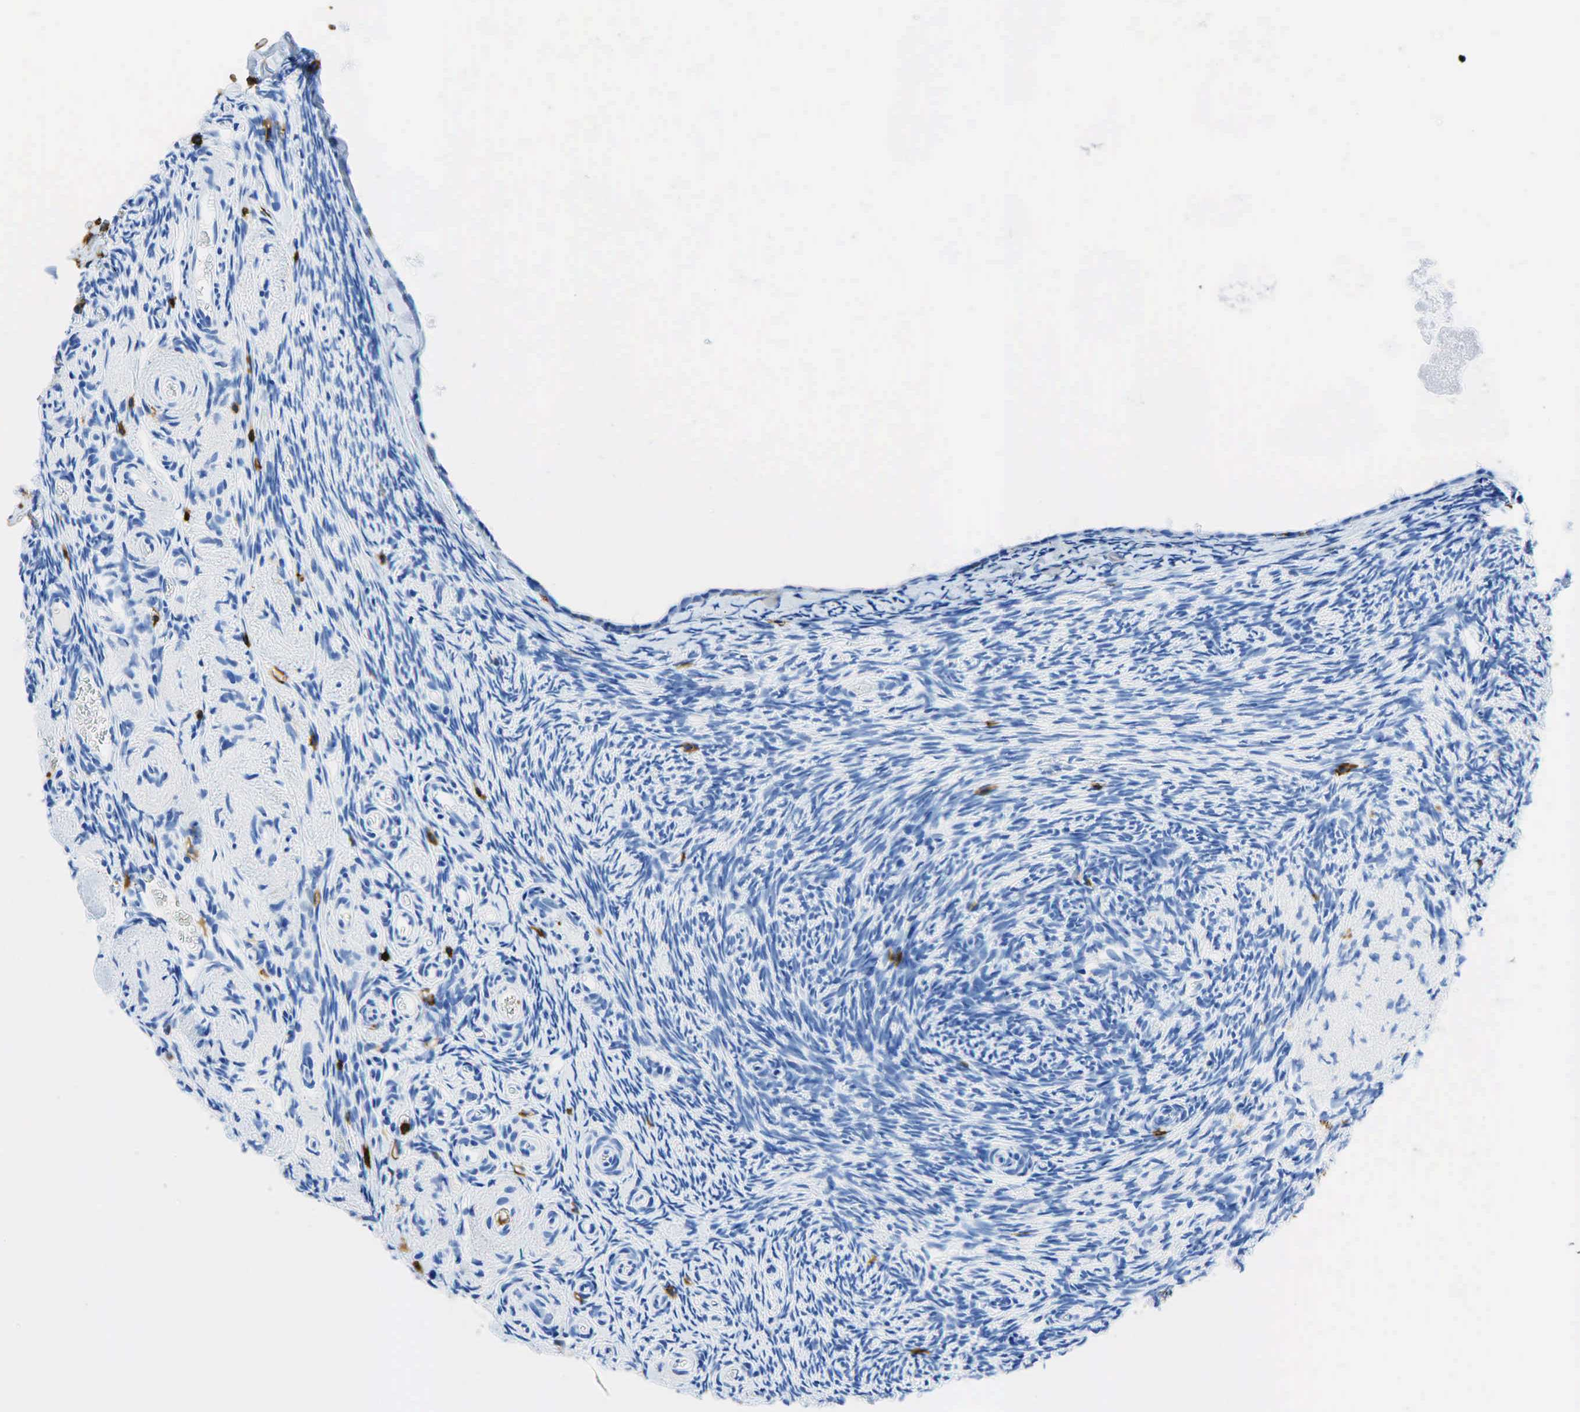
{"staining": {"intensity": "negative", "quantity": "none", "location": "none"}, "tissue": "ovary", "cell_type": "Follicle cells", "image_type": "normal", "snomed": [{"axis": "morphology", "description": "Normal tissue, NOS"}, {"axis": "topography", "description": "Ovary"}], "caption": "The histopathology image exhibits no staining of follicle cells in benign ovary. (DAB immunohistochemistry (IHC) with hematoxylin counter stain).", "gene": "PTPRC", "patient": {"sex": "female", "age": 78}}